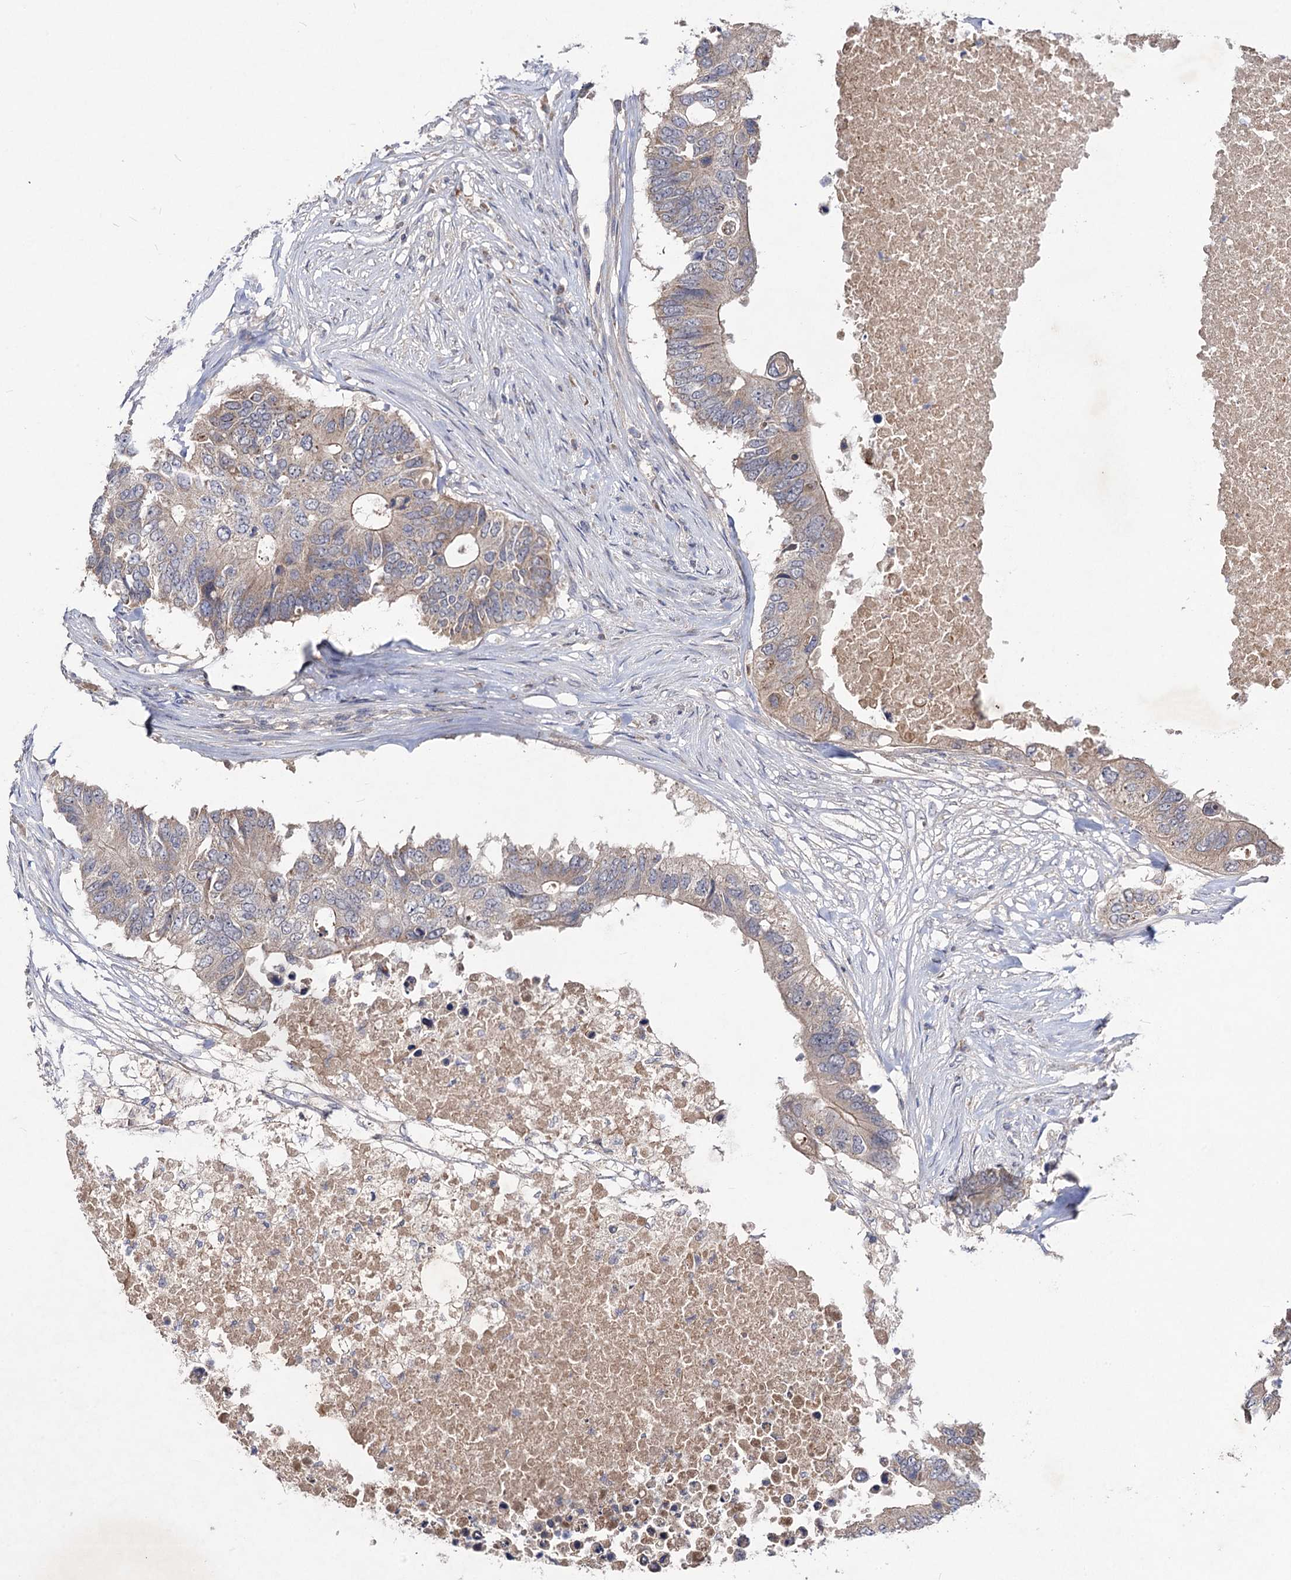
{"staining": {"intensity": "weak", "quantity": ">75%", "location": "cytoplasmic/membranous"}, "tissue": "colorectal cancer", "cell_type": "Tumor cells", "image_type": "cancer", "snomed": [{"axis": "morphology", "description": "Adenocarcinoma, NOS"}, {"axis": "topography", "description": "Colon"}], "caption": "The image exhibits staining of colorectal cancer (adenocarcinoma), revealing weak cytoplasmic/membranous protein positivity (brown color) within tumor cells.", "gene": "VPS37D", "patient": {"sex": "male", "age": 71}}